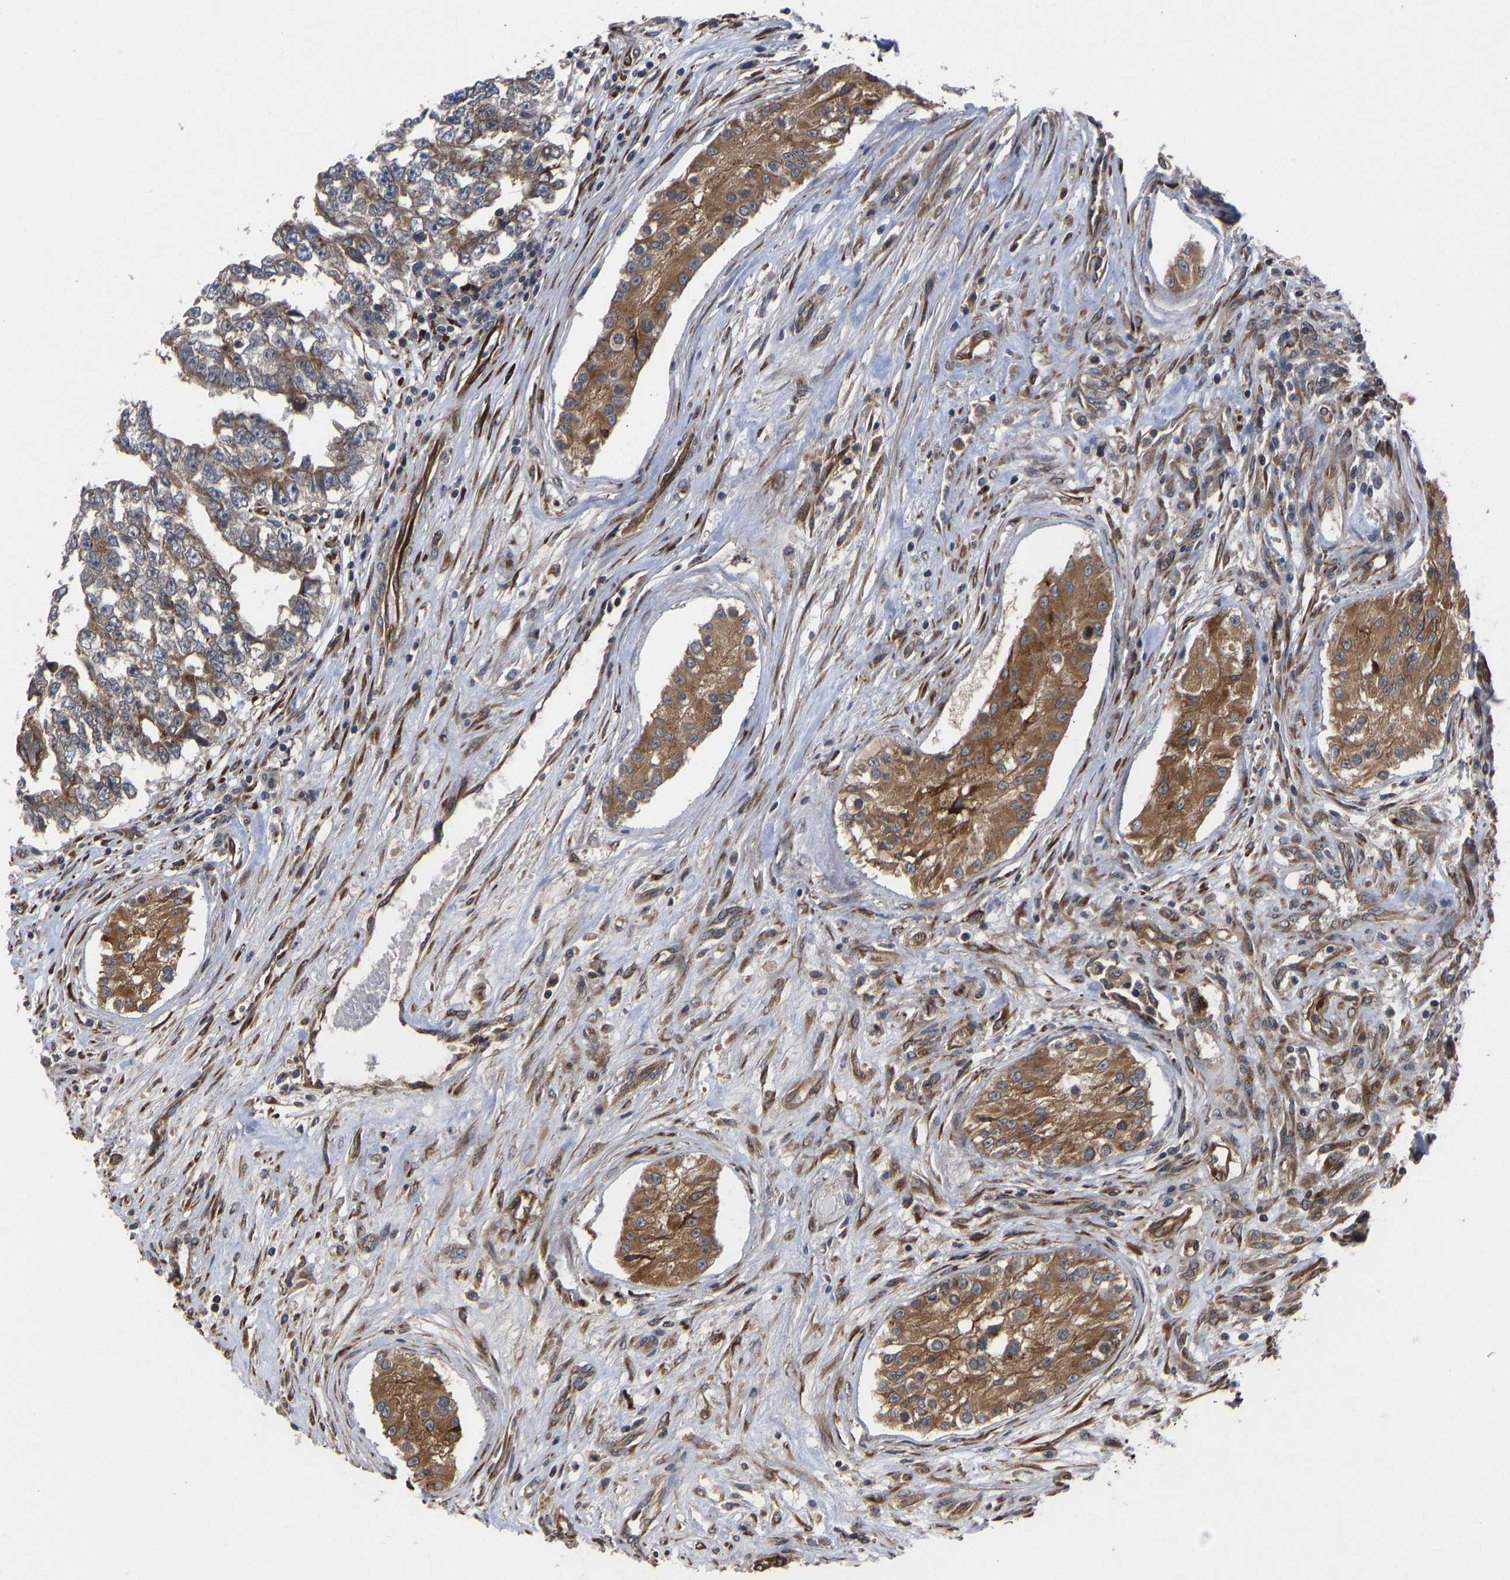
{"staining": {"intensity": "moderate", "quantity": "25%-75%", "location": "cytoplasmic/membranous"}, "tissue": "testis cancer", "cell_type": "Tumor cells", "image_type": "cancer", "snomed": [{"axis": "morphology", "description": "Carcinoma, Embryonal, NOS"}, {"axis": "topography", "description": "Testis"}], "caption": "Tumor cells display moderate cytoplasmic/membranous positivity in approximately 25%-75% of cells in testis cancer (embryonal carcinoma).", "gene": "FRRS1", "patient": {"sex": "male", "age": 25}}